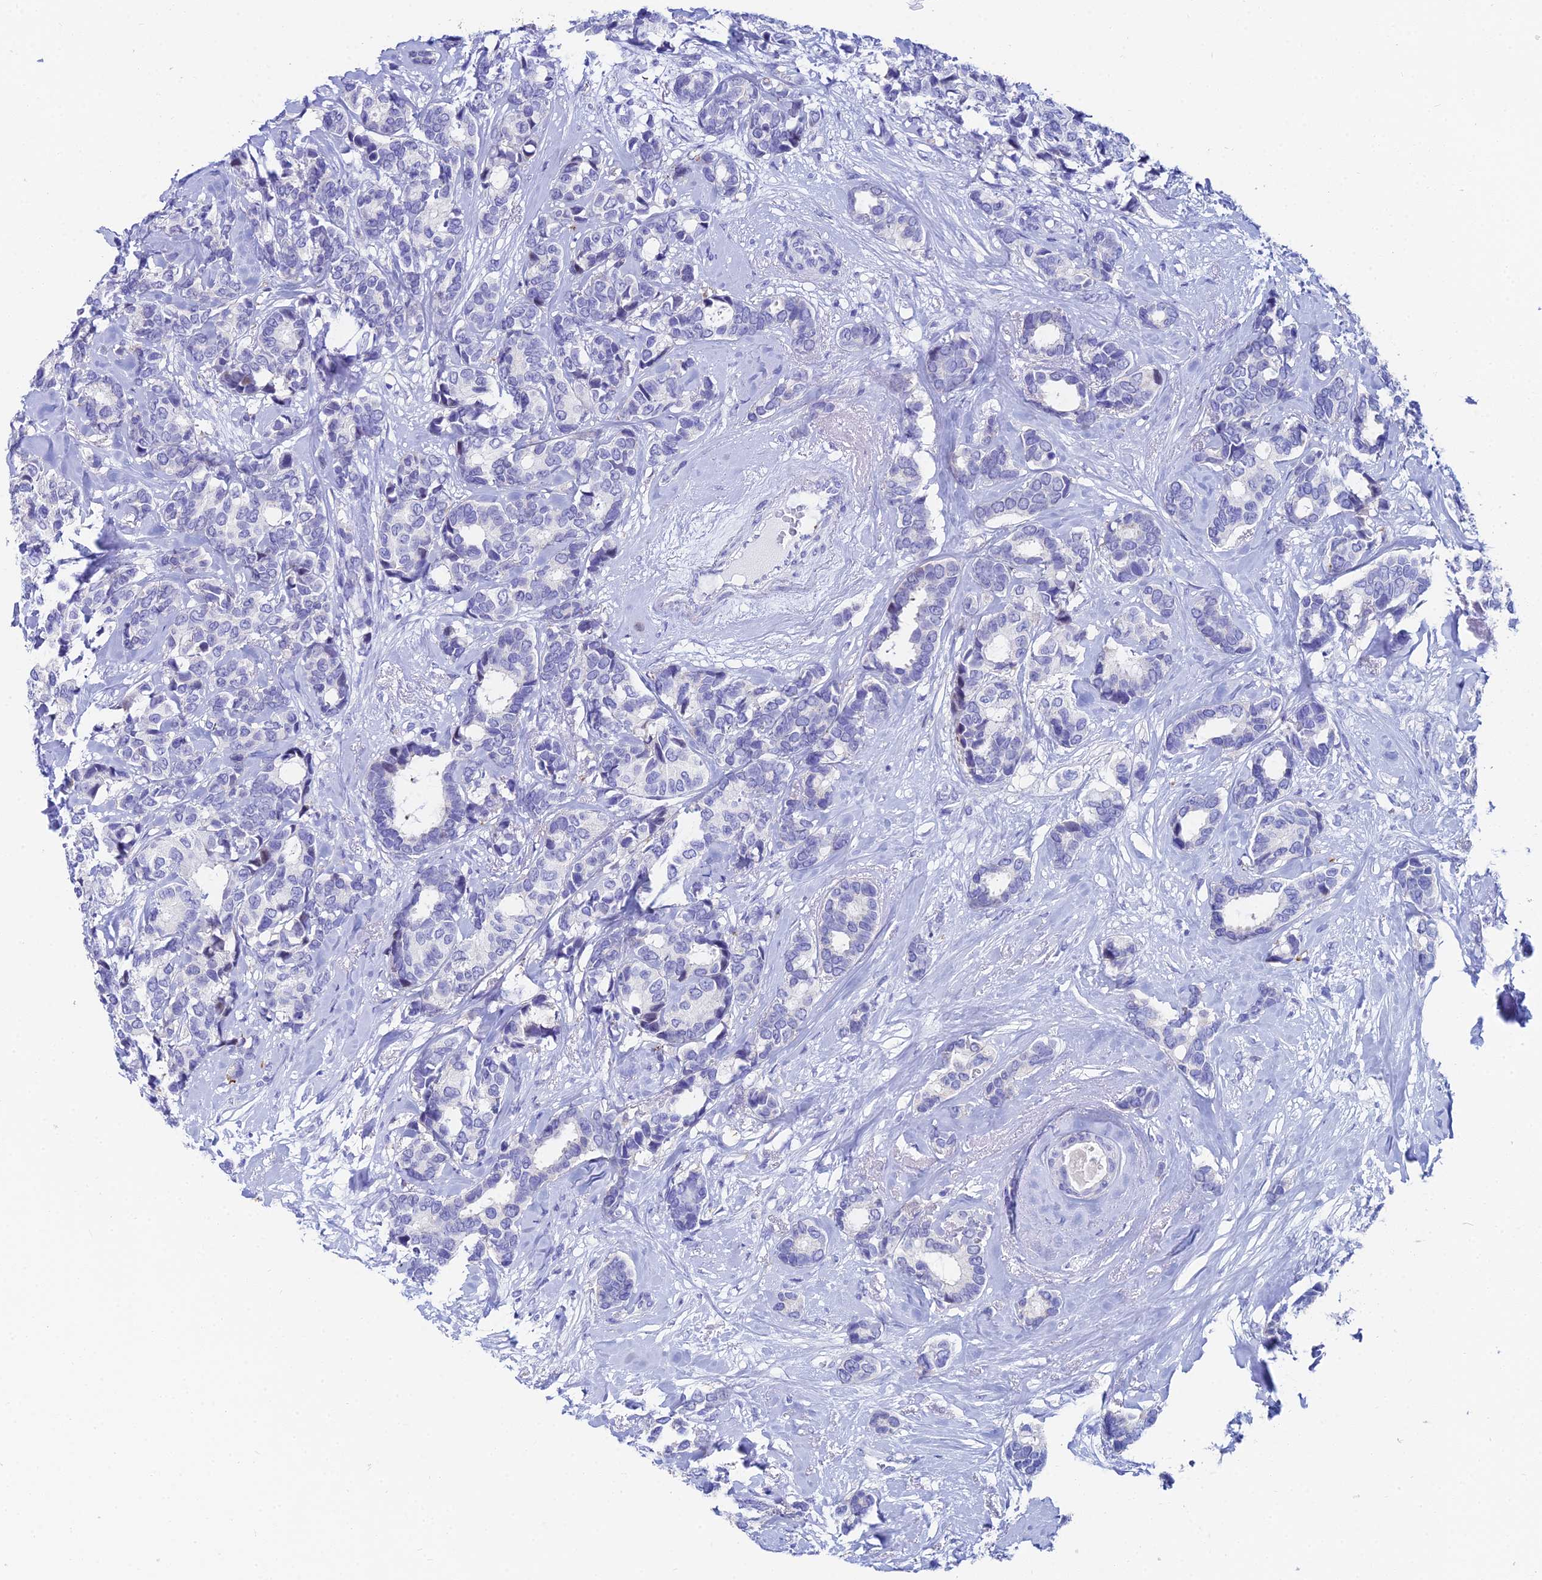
{"staining": {"intensity": "negative", "quantity": "none", "location": "none"}, "tissue": "breast cancer", "cell_type": "Tumor cells", "image_type": "cancer", "snomed": [{"axis": "morphology", "description": "Duct carcinoma"}, {"axis": "topography", "description": "Breast"}], "caption": "This is a photomicrograph of IHC staining of breast cancer, which shows no expression in tumor cells.", "gene": "HSPA1L", "patient": {"sex": "female", "age": 87}}